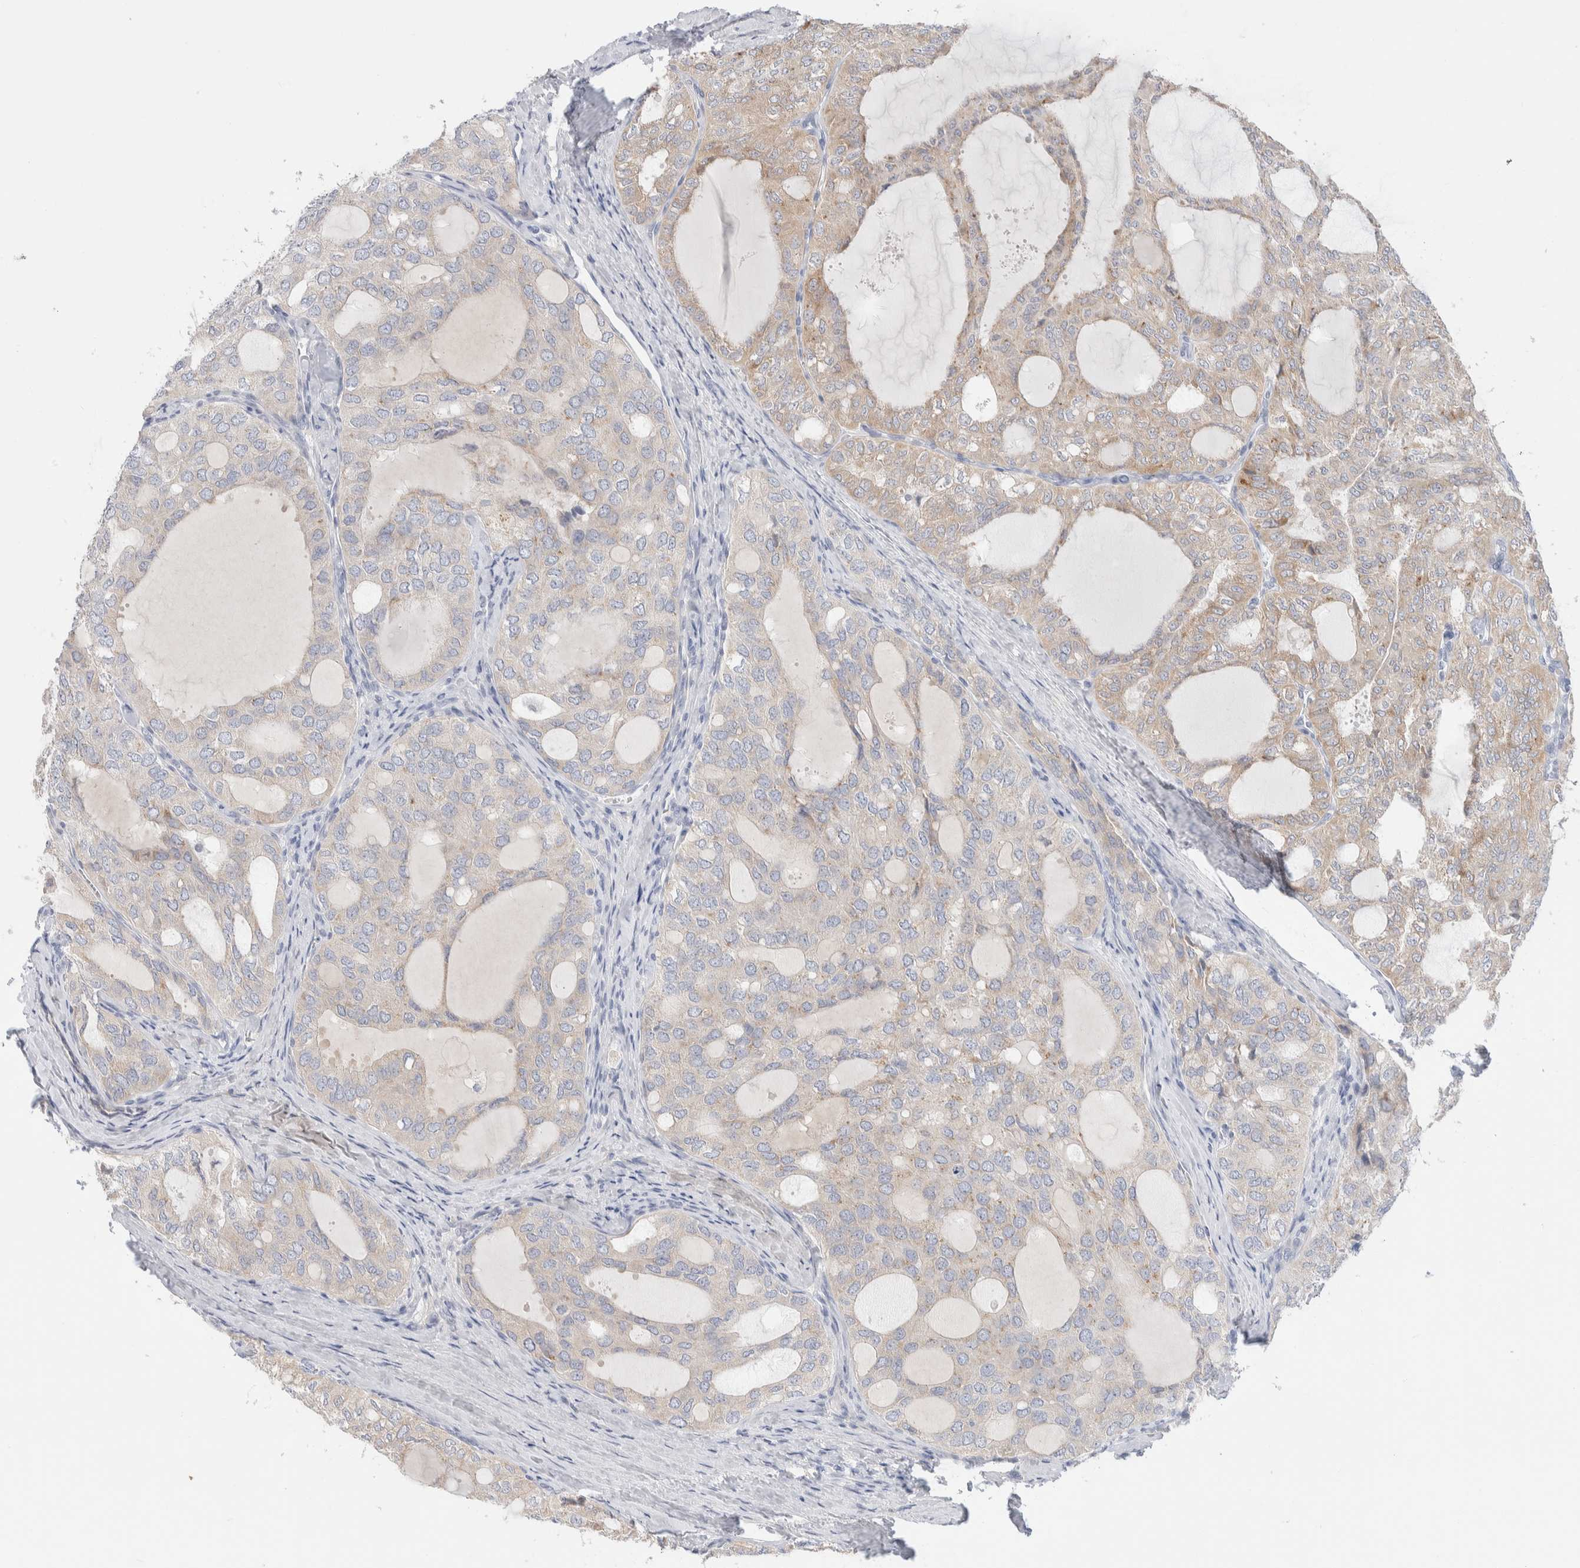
{"staining": {"intensity": "weak", "quantity": "25%-75%", "location": "cytoplasmic/membranous"}, "tissue": "thyroid cancer", "cell_type": "Tumor cells", "image_type": "cancer", "snomed": [{"axis": "morphology", "description": "Follicular adenoma carcinoma, NOS"}, {"axis": "topography", "description": "Thyroid gland"}], "caption": "Immunohistochemistry of thyroid follicular adenoma carcinoma exhibits low levels of weak cytoplasmic/membranous staining in approximately 25%-75% of tumor cells.", "gene": "RUSF1", "patient": {"sex": "male", "age": 75}}